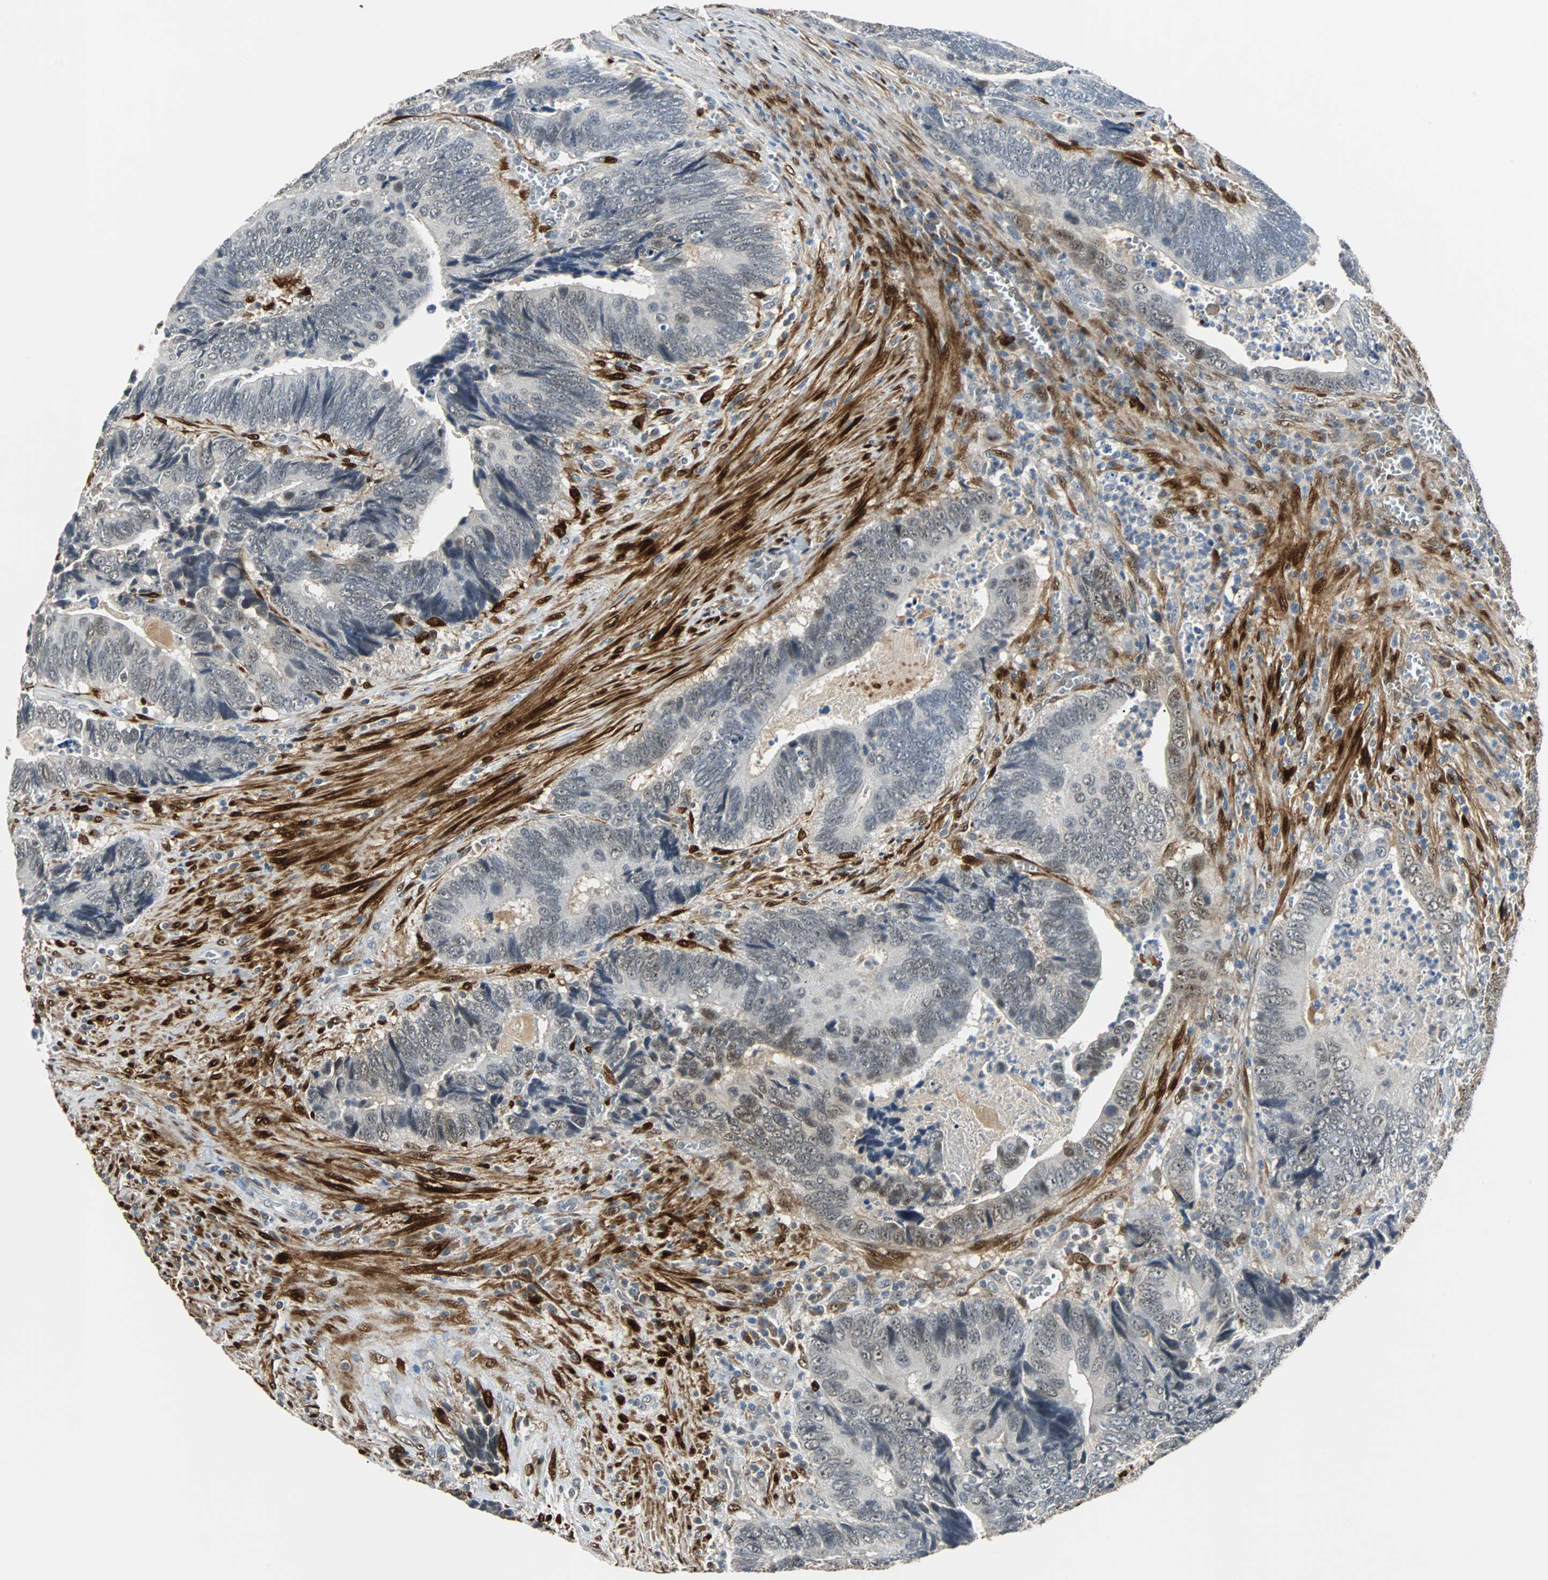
{"staining": {"intensity": "weak", "quantity": "25%-75%", "location": "nuclear"}, "tissue": "colorectal cancer", "cell_type": "Tumor cells", "image_type": "cancer", "snomed": [{"axis": "morphology", "description": "Adenocarcinoma, NOS"}, {"axis": "topography", "description": "Colon"}], "caption": "The histopathology image shows staining of colorectal cancer, revealing weak nuclear protein expression (brown color) within tumor cells. (brown staining indicates protein expression, while blue staining denotes nuclei).", "gene": "FHL2", "patient": {"sex": "male", "age": 72}}